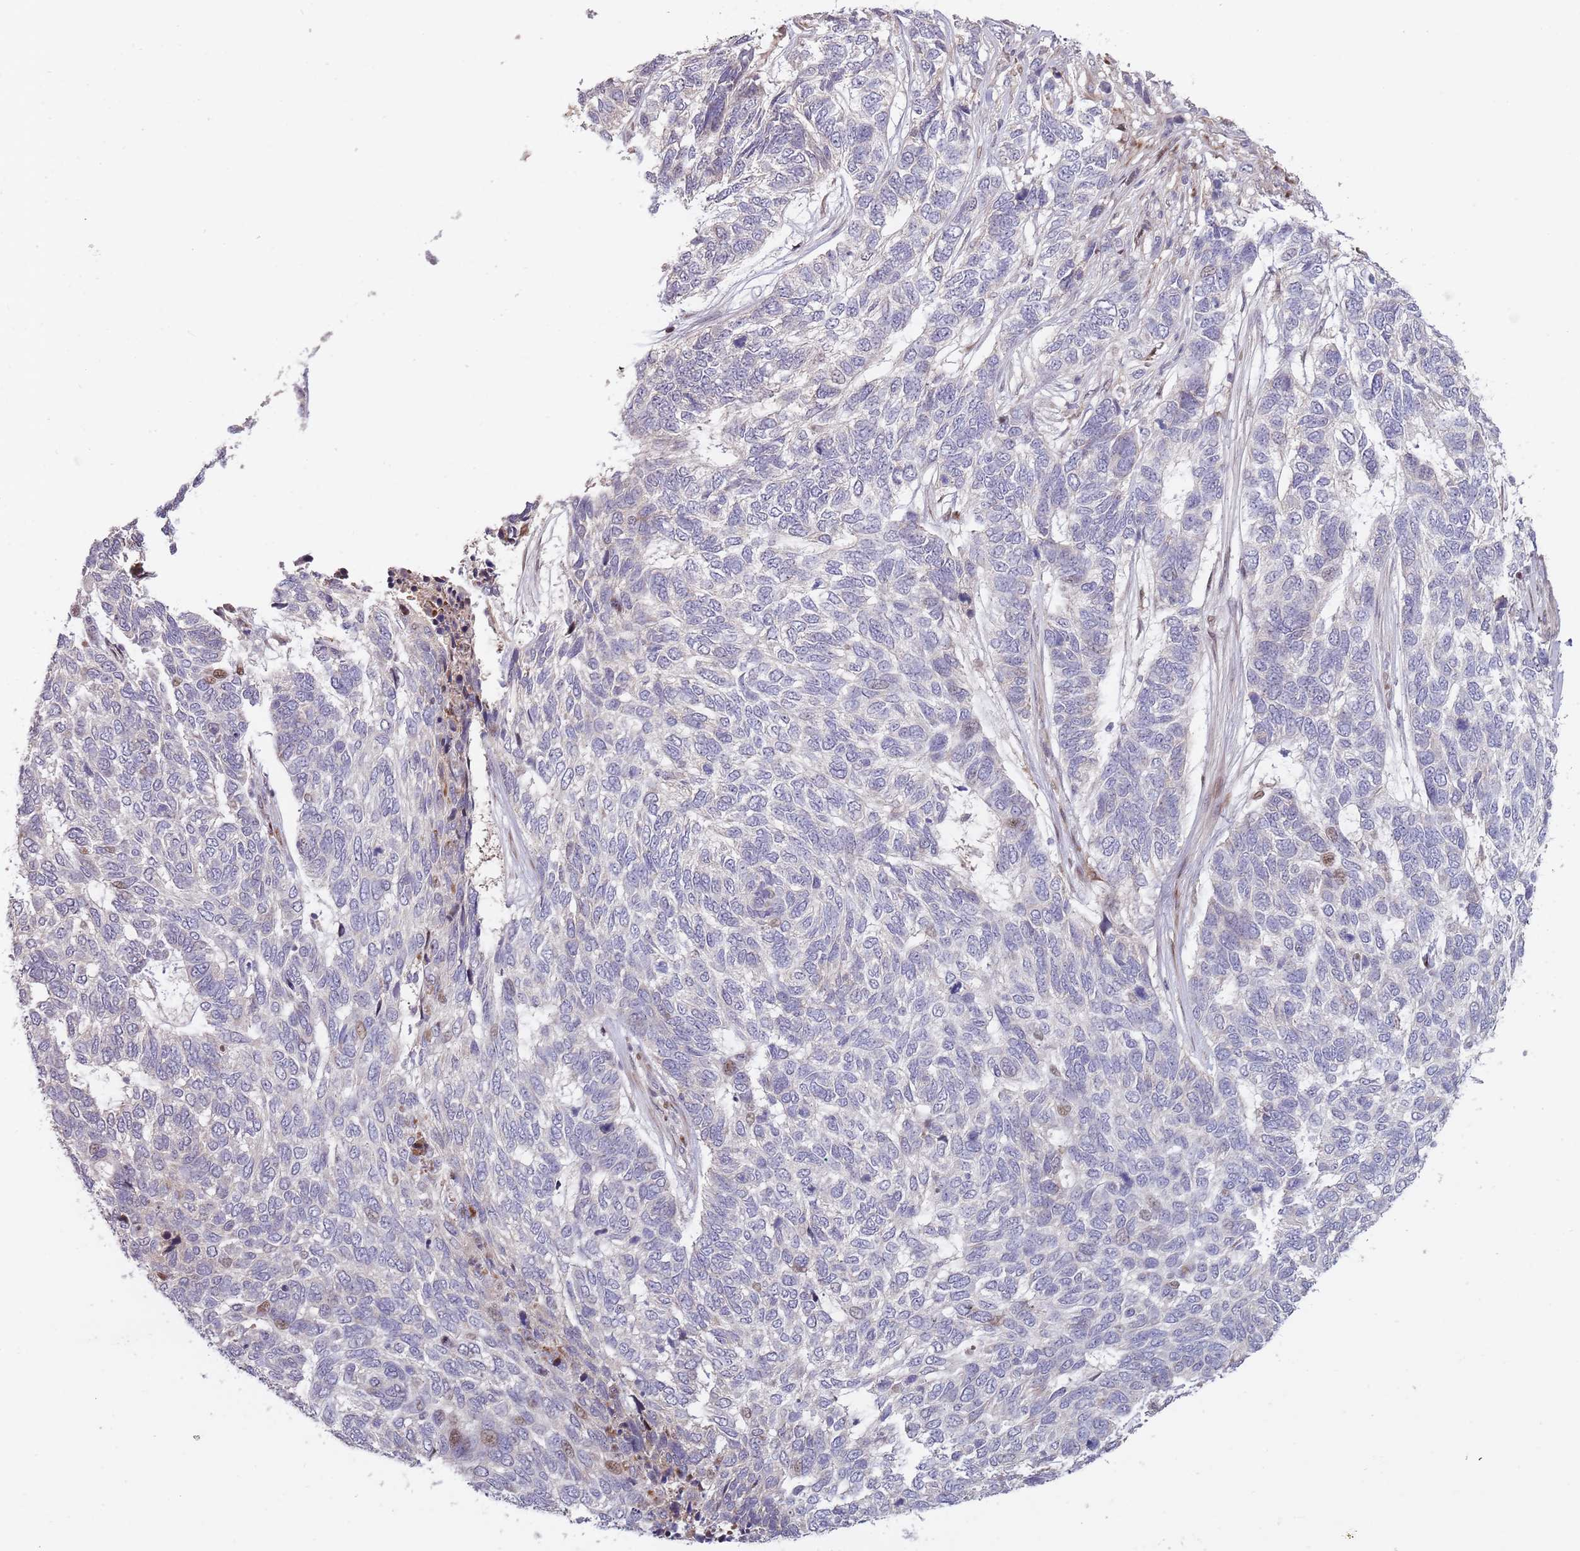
{"staining": {"intensity": "negative", "quantity": "none", "location": "none"}, "tissue": "skin cancer", "cell_type": "Tumor cells", "image_type": "cancer", "snomed": [{"axis": "morphology", "description": "Basal cell carcinoma"}, {"axis": "topography", "description": "Skin"}], "caption": "Skin basal cell carcinoma was stained to show a protein in brown. There is no significant staining in tumor cells.", "gene": "SYNDIG1L", "patient": {"sex": "female", "age": 65}}